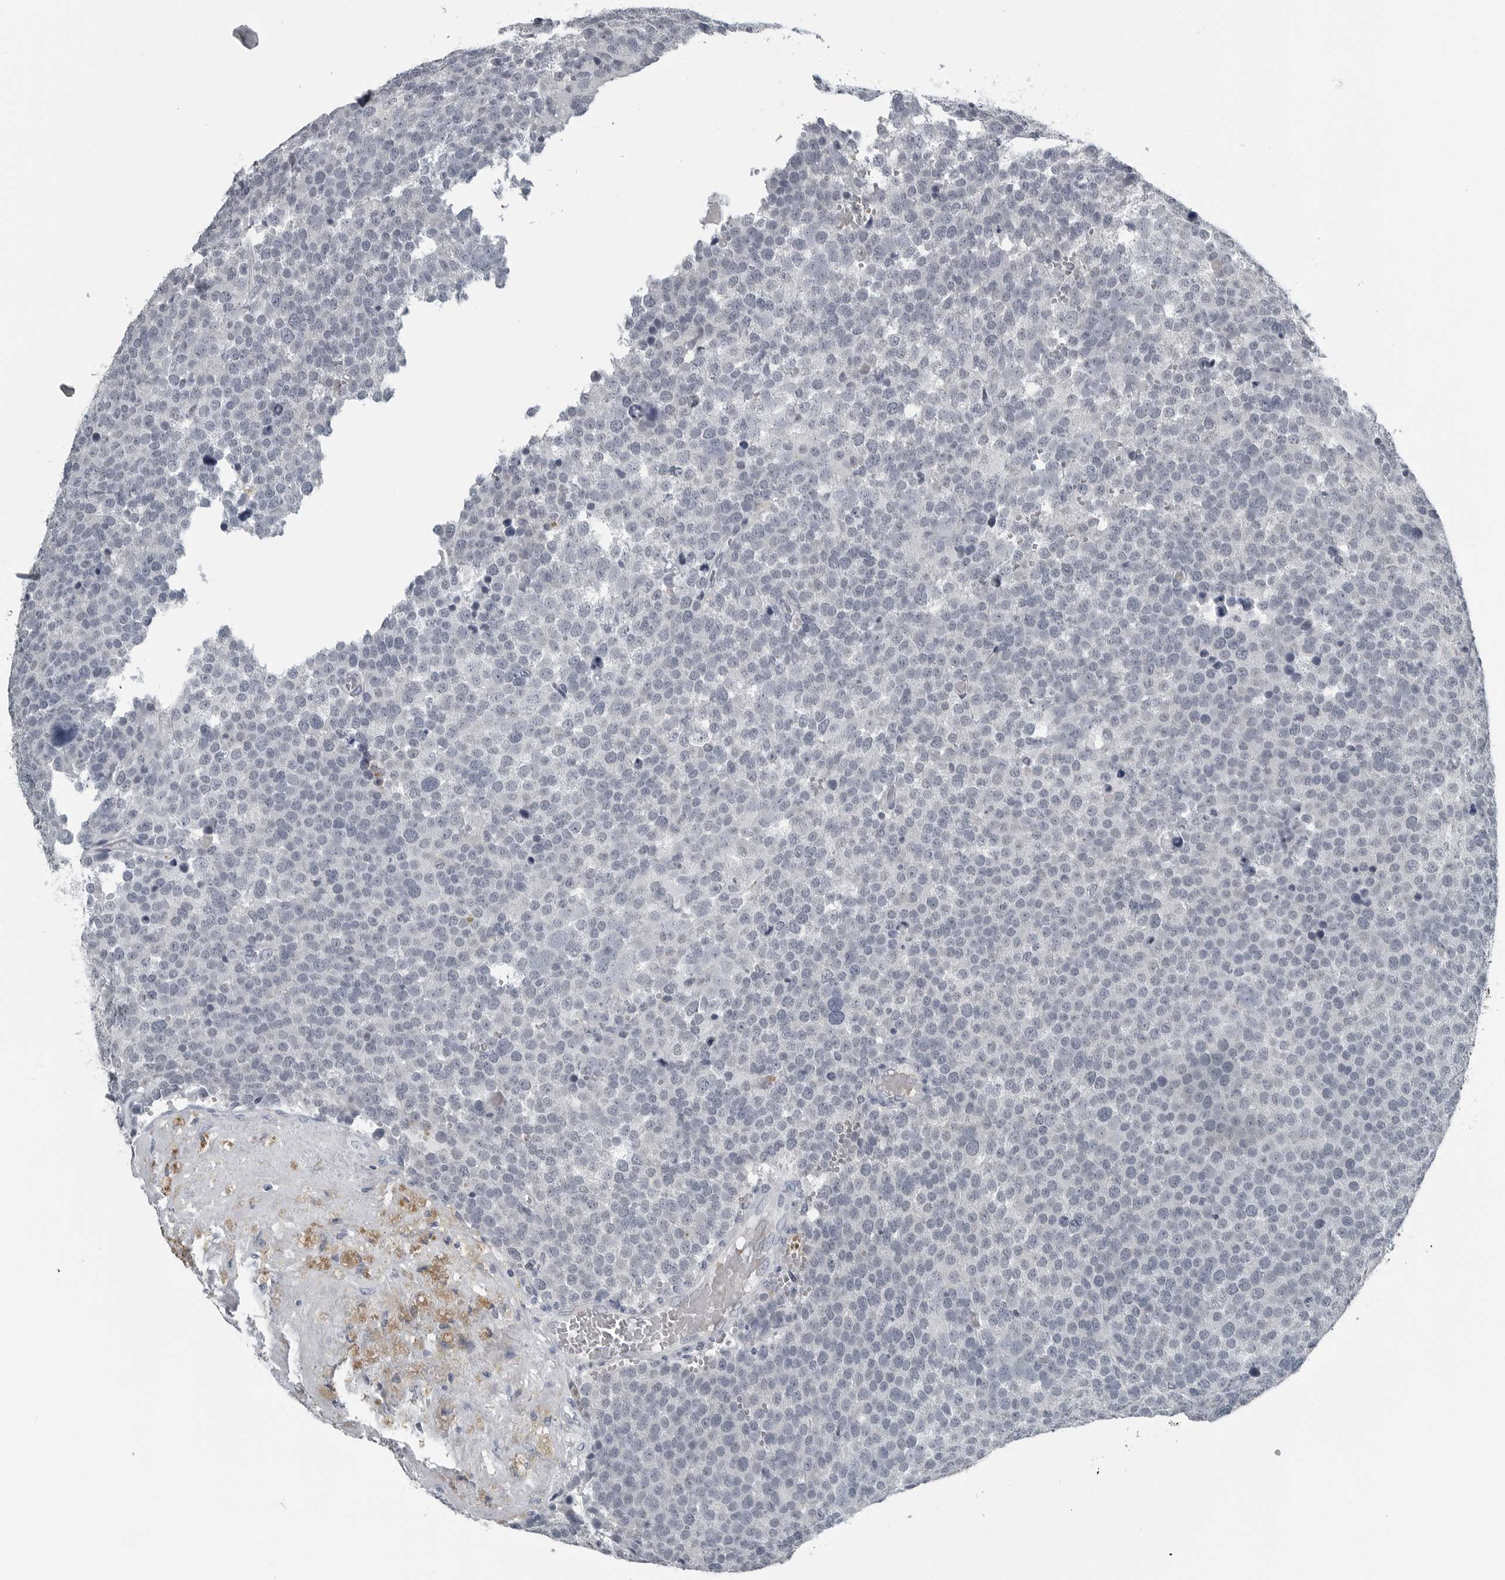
{"staining": {"intensity": "negative", "quantity": "none", "location": "none"}, "tissue": "testis cancer", "cell_type": "Tumor cells", "image_type": "cancer", "snomed": [{"axis": "morphology", "description": "Seminoma, NOS"}, {"axis": "topography", "description": "Testis"}], "caption": "IHC photomicrograph of neoplastic tissue: human testis seminoma stained with DAB (3,3'-diaminobenzidine) displays no significant protein positivity in tumor cells.", "gene": "SPINK1", "patient": {"sex": "male", "age": 71}}